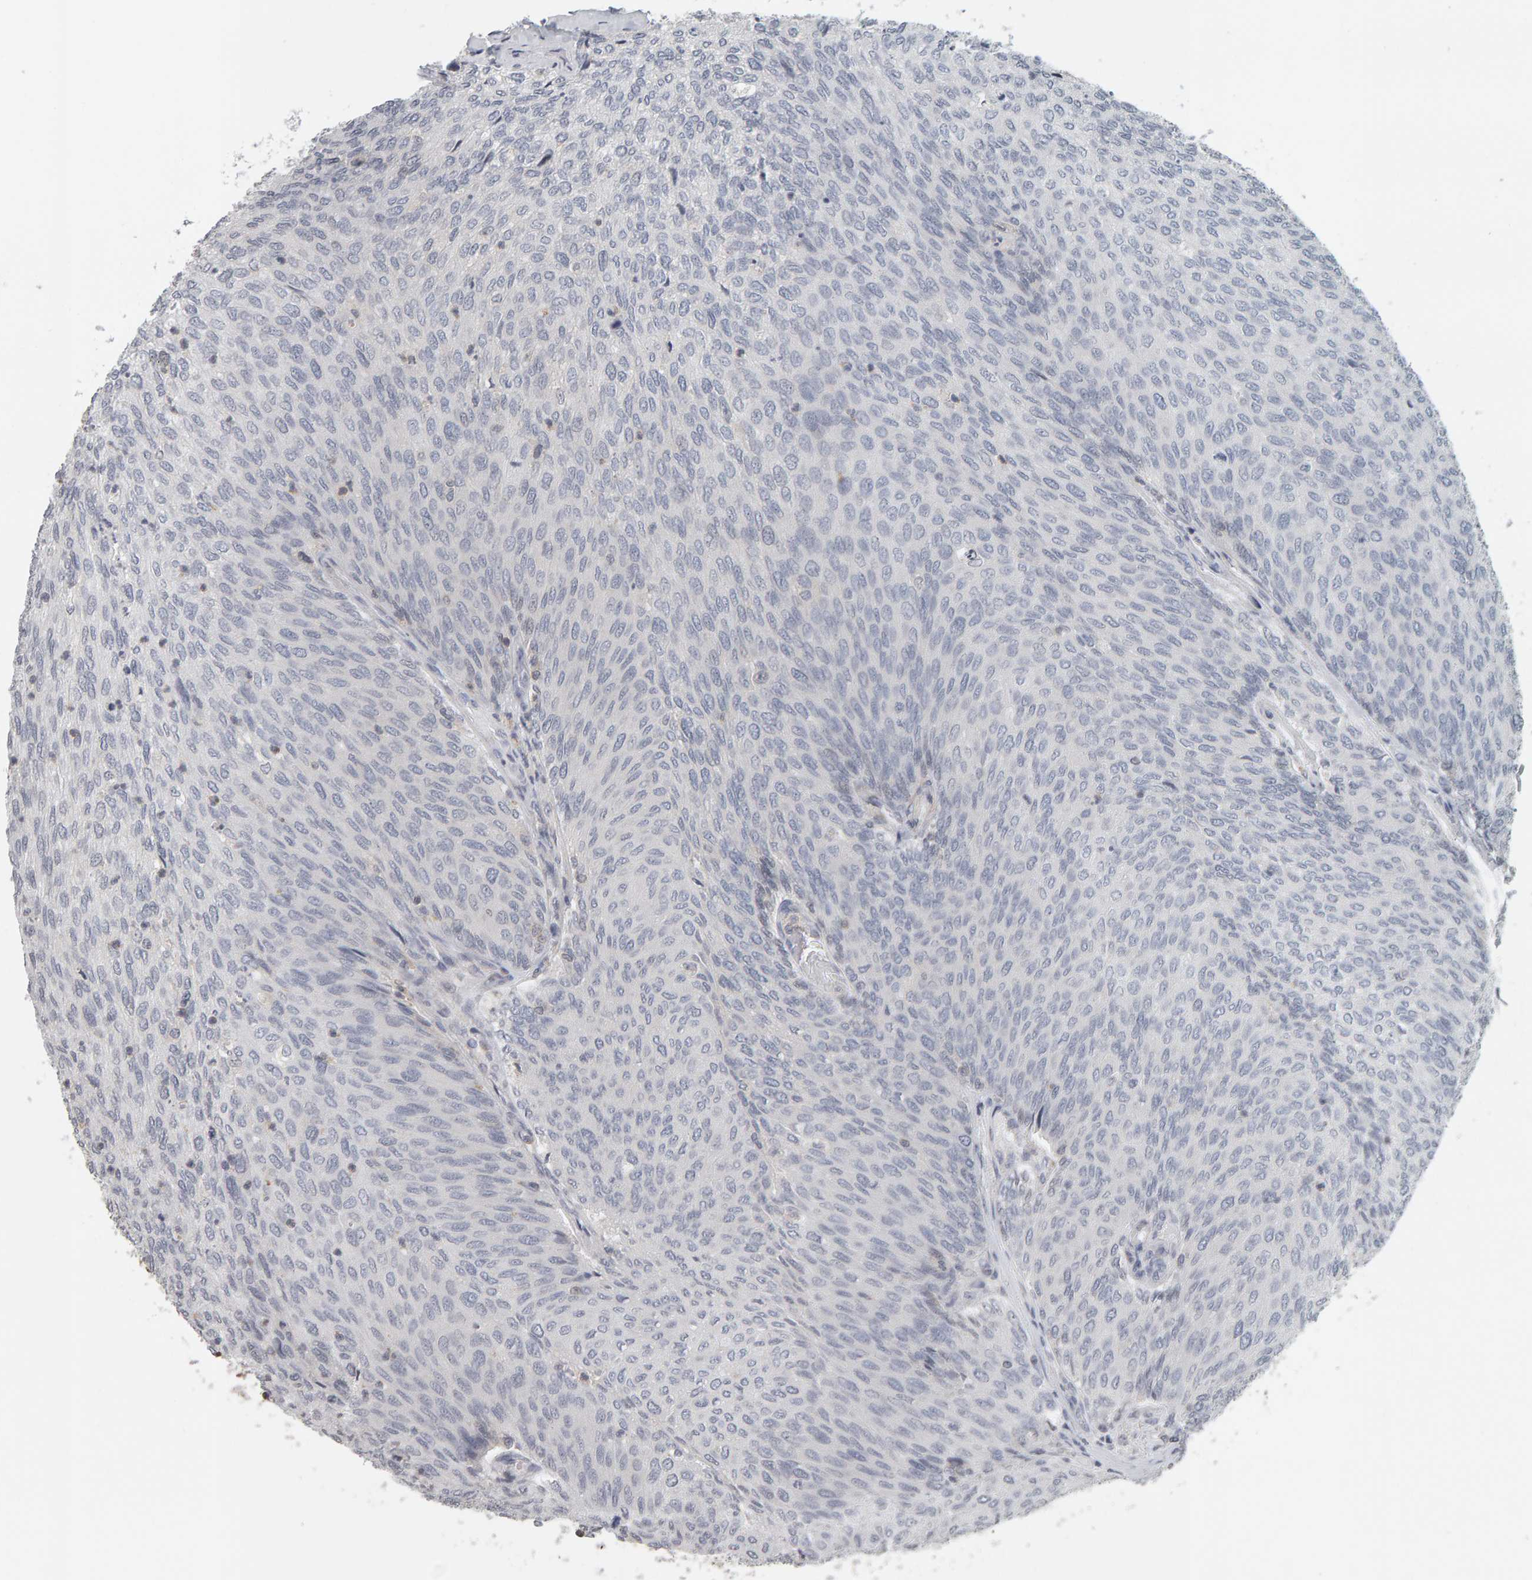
{"staining": {"intensity": "negative", "quantity": "none", "location": "none"}, "tissue": "urothelial cancer", "cell_type": "Tumor cells", "image_type": "cancer", "snomed": [{"axis": "morphology", "description": "Urothelial carcinoma, Low grade"}, {"axis": "topography", "description": "Urinary bladder"}], "caption": "High power microscopy image of an immunohistochemistry (IHC) photomicrograph of urothelial cancer, revealing no significant staining in tumor cells. Nuclei are stained in blue.", "gene": "TEFM", "patient": {"sex": "female", "age": 79}}